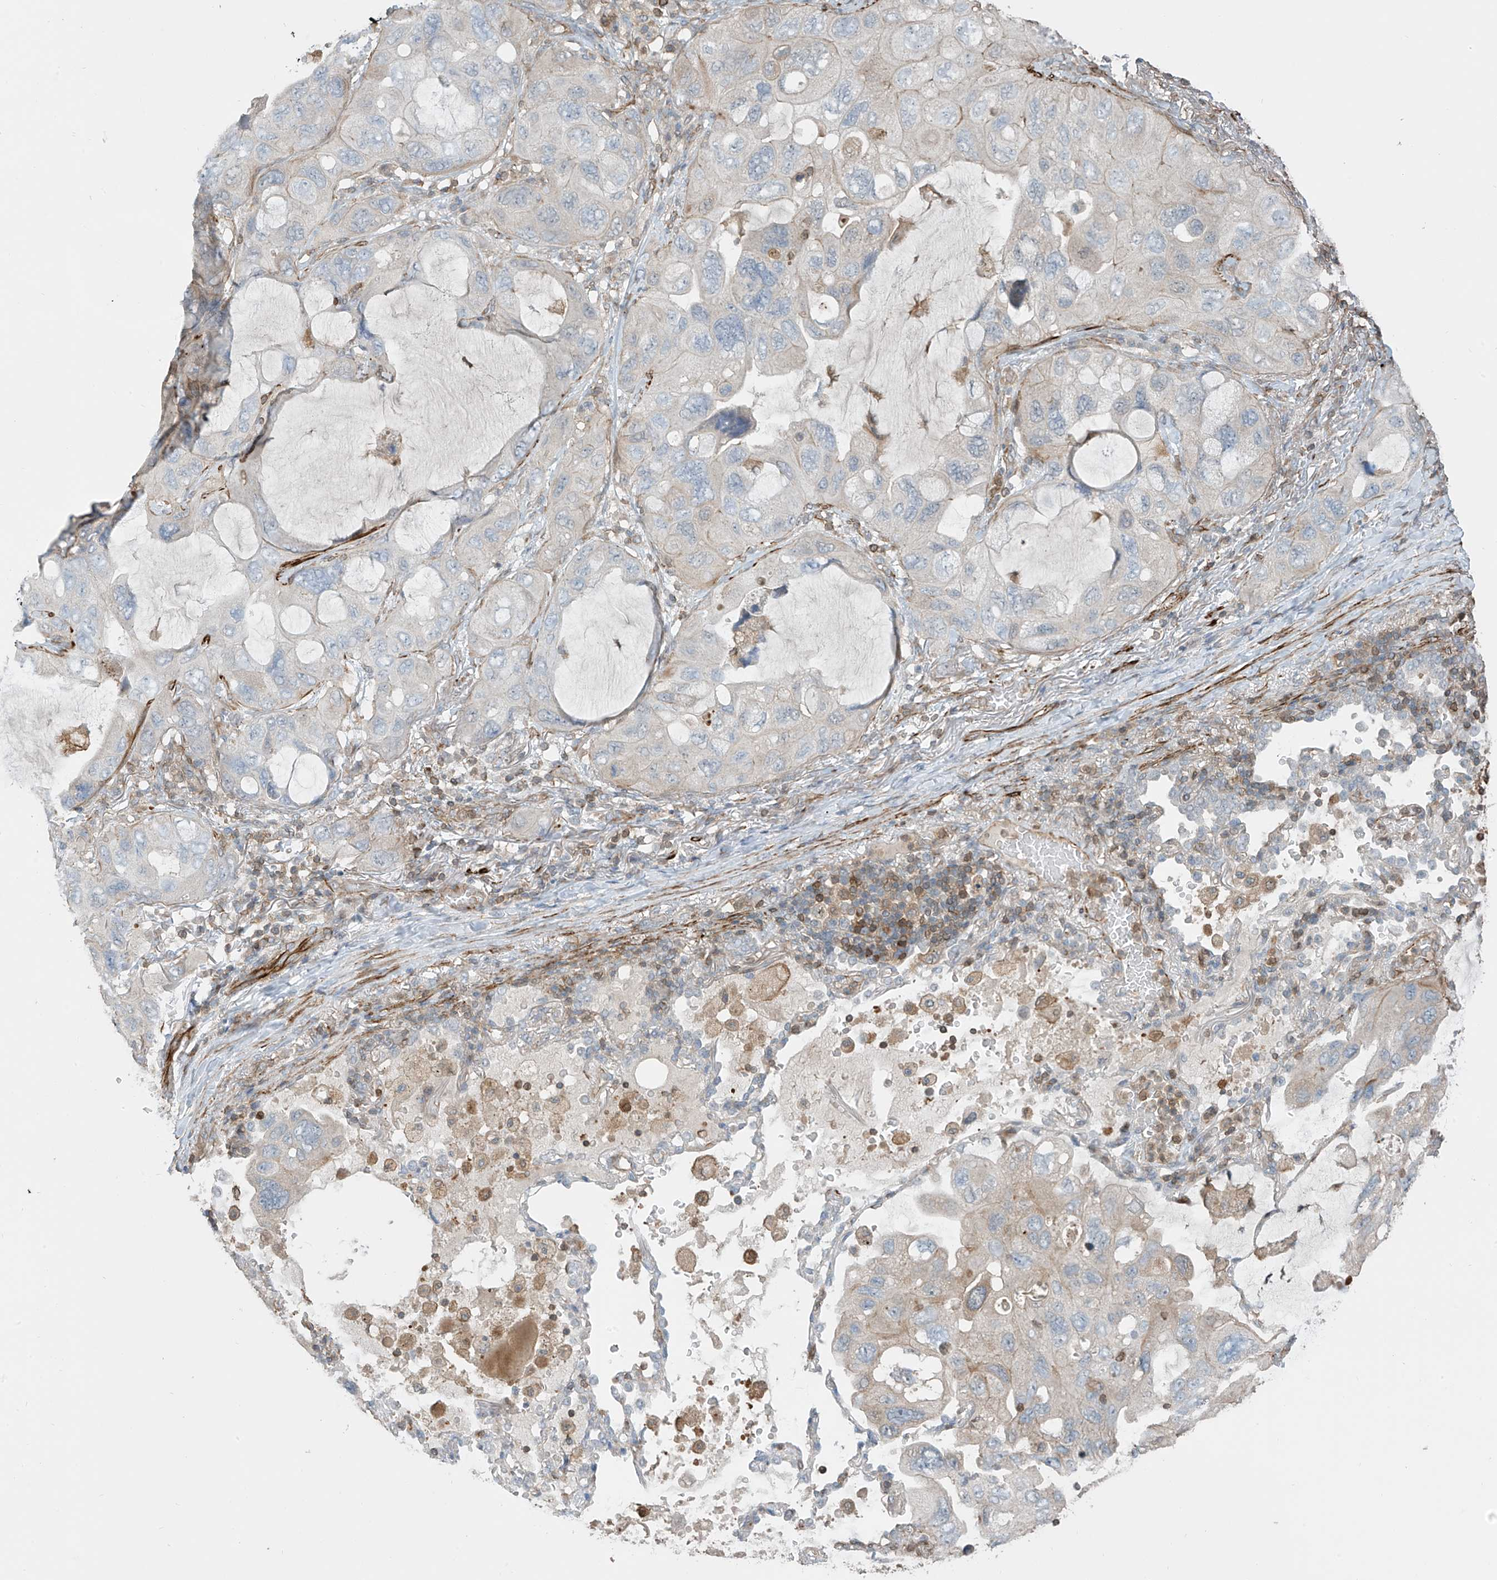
{"staining": {"intensity": "weak", "quantity": "<25%", "location": "cytoplasmic/membranous"}, "tissue": "lung cancer", "cell_type": "Tumor cells", "image_type": "cancer", "snomed": [{"axis": "morphology", "description": "Squamous cell carcinoma, NOS"}, {"axis": "topography", "description": "Lung"}], "caption": "Photomicrograph shows no protein expression in tumor cells of lung cancer tissue. The staining is performed using DAB (3,3'-diaminobenzidine) brown chromogen with nuclei counter-stained in using hematoxylin.", "gene": "SH3BGRL3", "patient": {"sex": "female", "age": 73}}